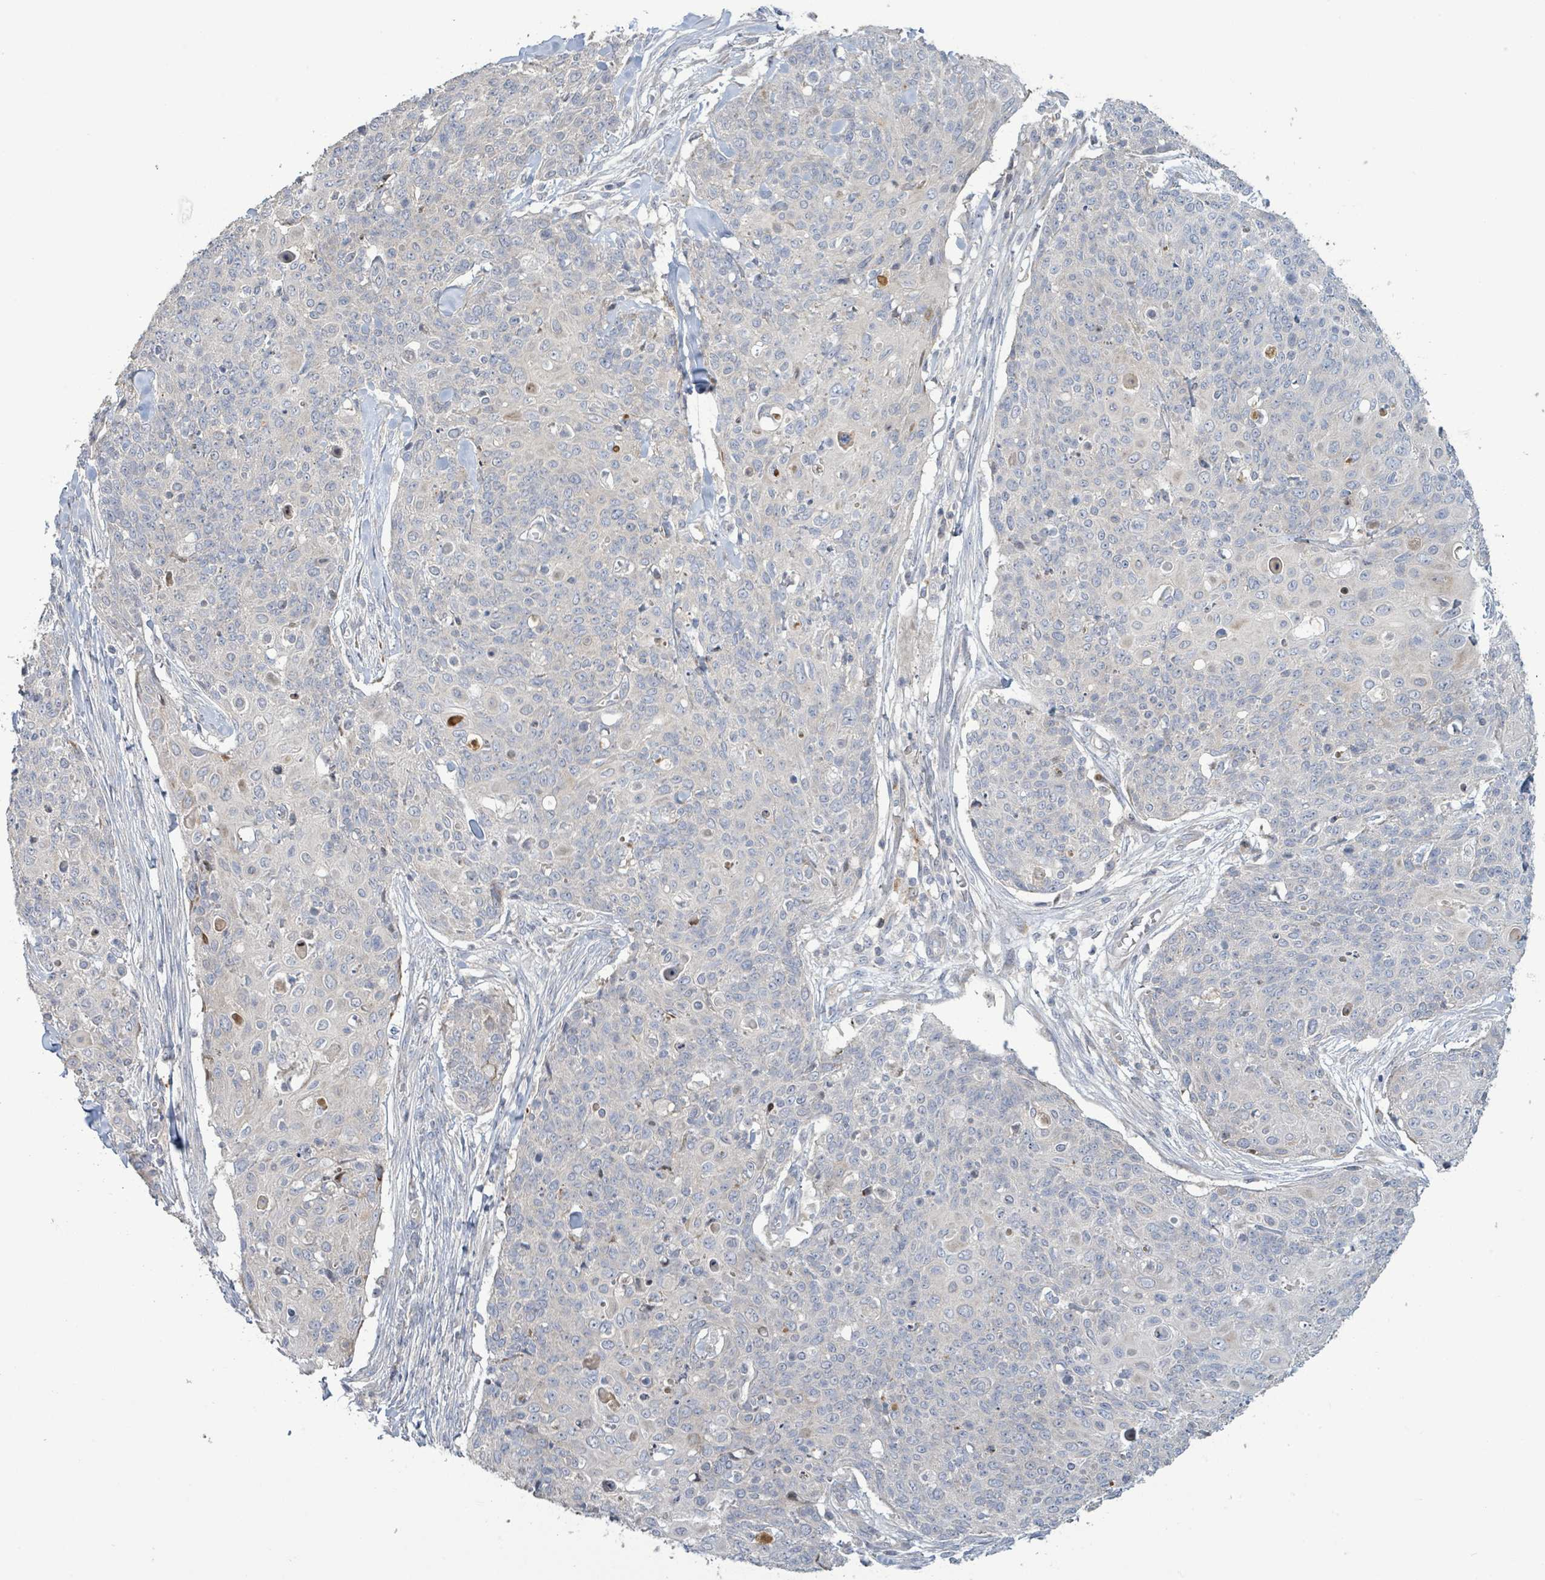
{"staining": {"intensity": "negative", "quantity": "none", "location": "none"}, "tissue": "skin cancer", "cell_type": "Tumor cells", "image_type": "cancer", "snomed": [{"axis": "morphology", "description": "Squamous cell carcinoma, NOS"}, {"axis": "topography", "description": "Skin"}, {"axis": "topography", "description": "Vulva"}], "caption": "Immunohistochemical staining of human squamous cell carcinoma (skin) exhibits no significant expression in tumor cells.", "gene": "LILRA4", "patient": {"sex": "female", "age": 85}}